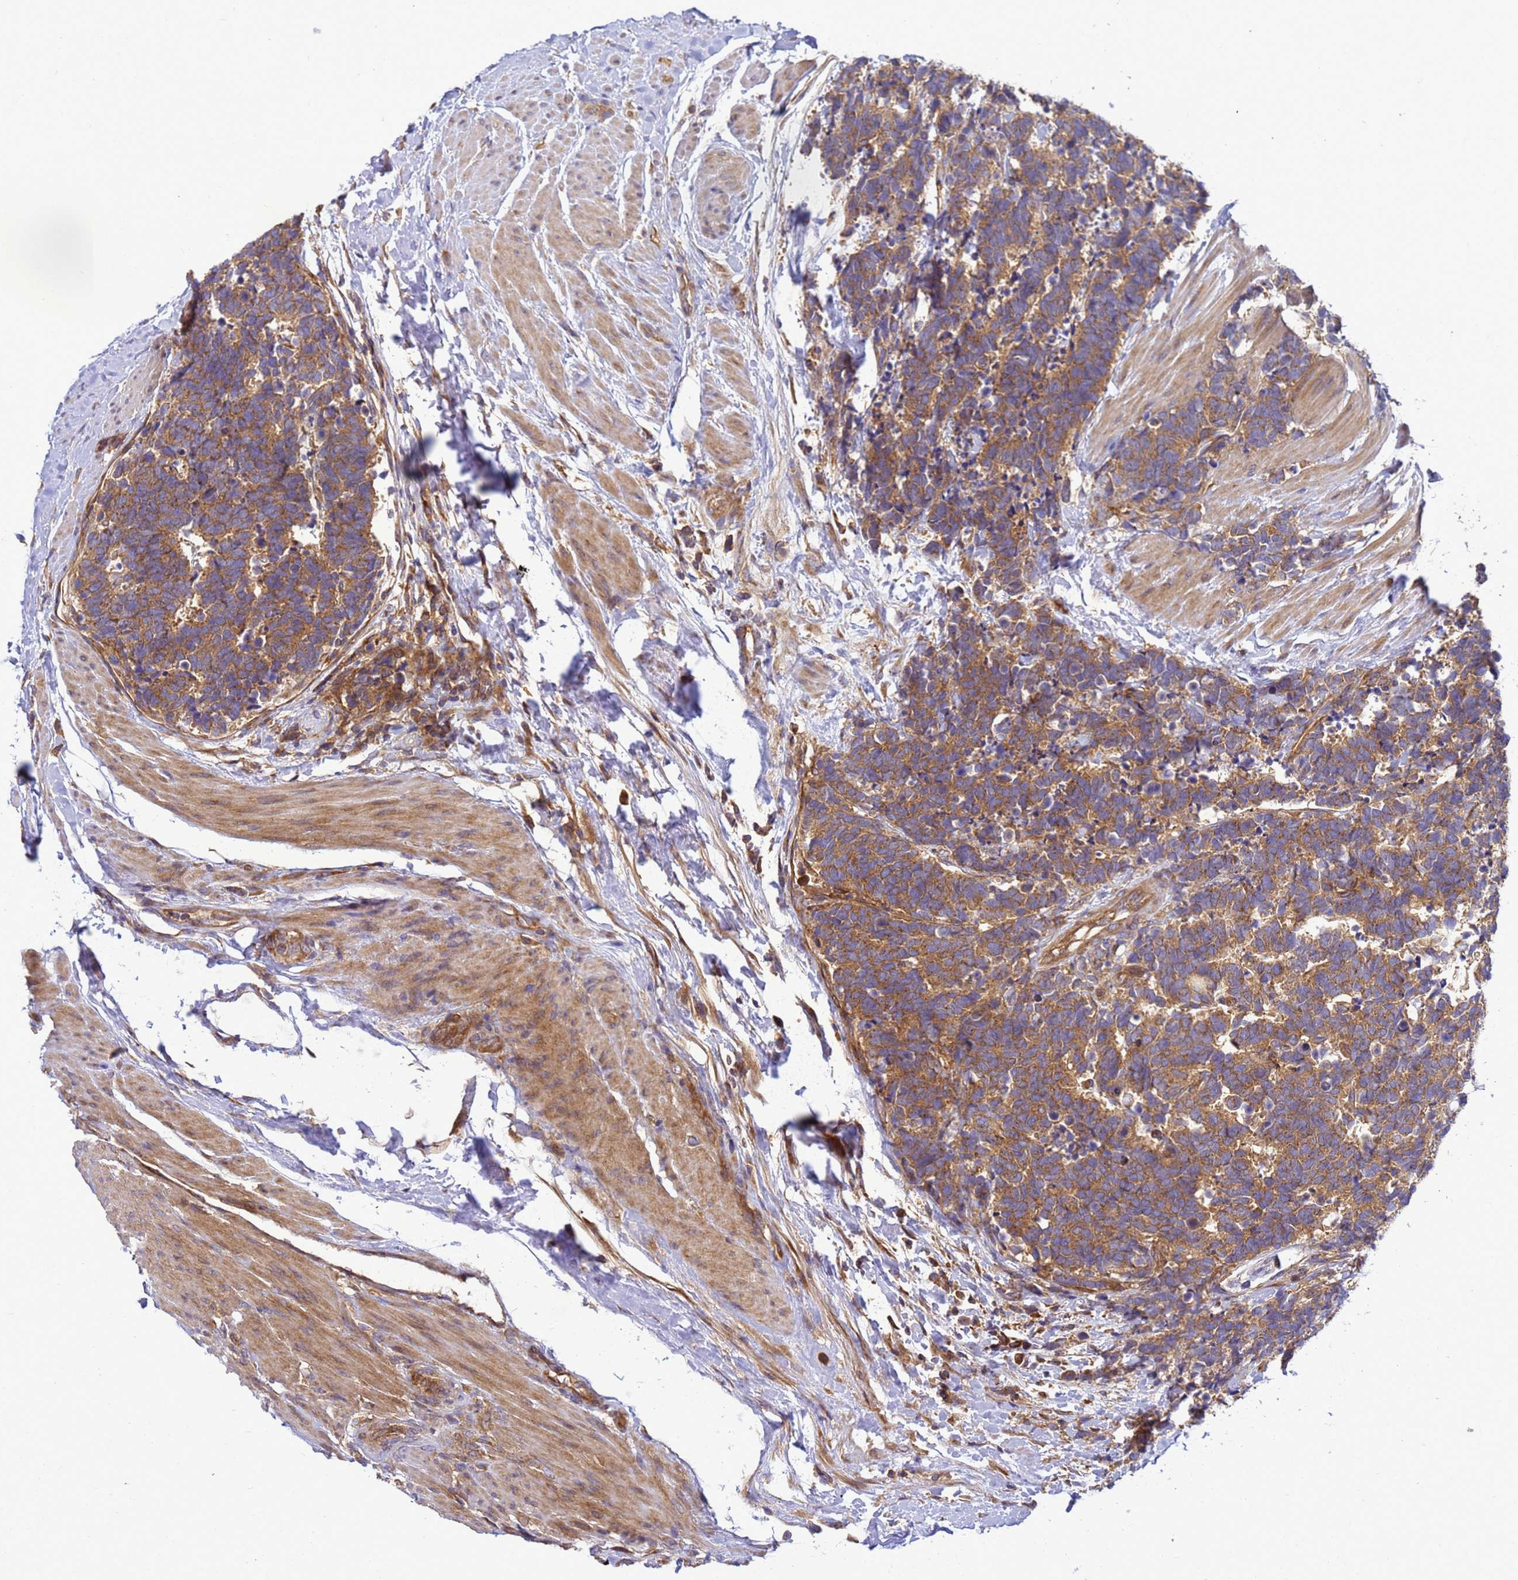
{"staining": {"intensity": "moderate", "quantity": ">75%", "location": "cytoplasmic/membranous"}, "tissue": "carcinoid", "cell_type": "Tumor cells", "image_type": "cancer", "snomed": [{"axis": "morphology", "description": "Carcinoma, NOS"}, {"axis": "morphology", "description": "Carcinoid, malignant, NOS"}, {"axis": "topography", "description": "Prostate"}], "caption": "Immunohistochemical staining of human carcinoid displays medium levels of moderate cytoplasmic/membranous staining in about >75% of tumor cells.", "gene": "BECN1", "patient": {"sex": "male", "age": 57}}